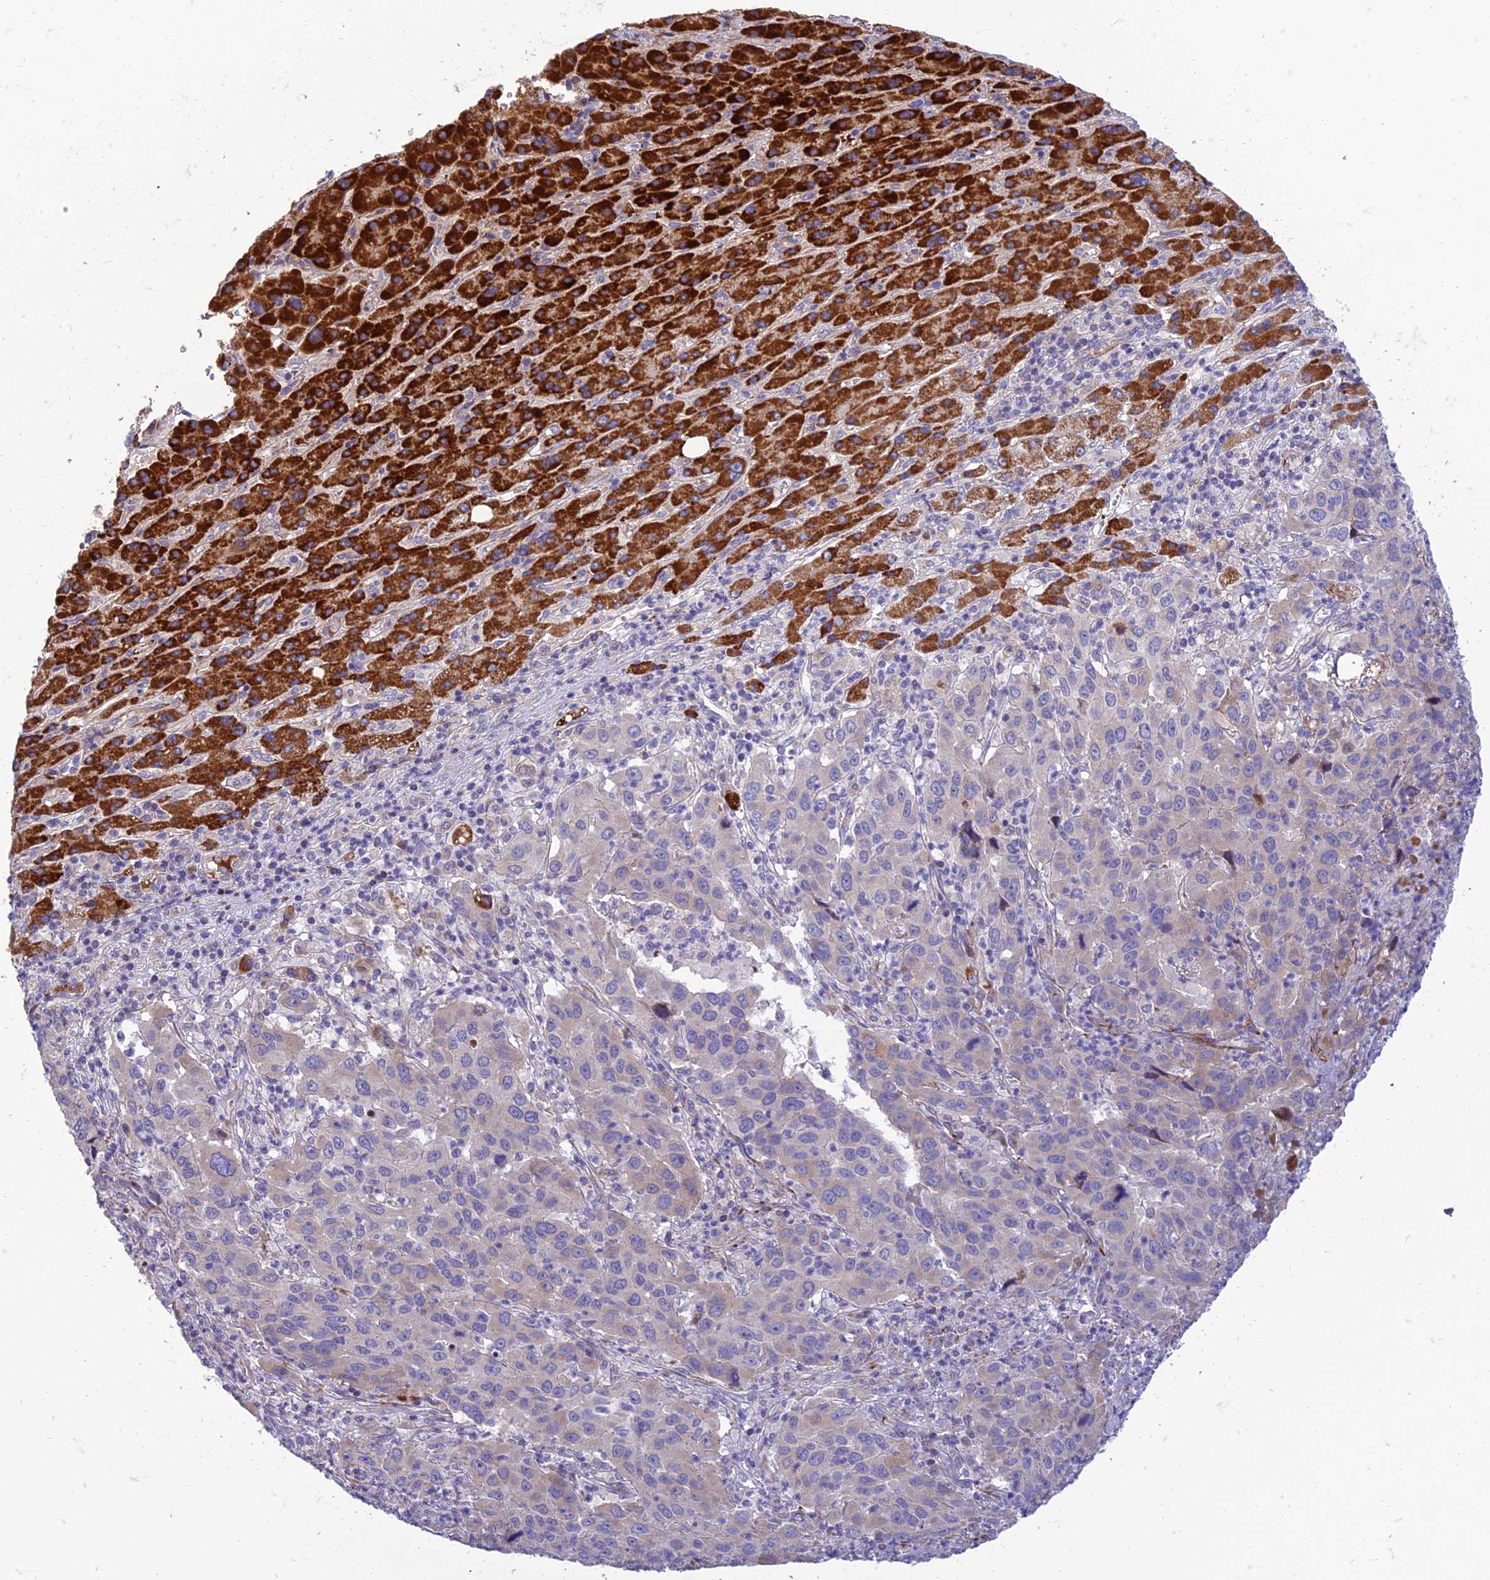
{"staining": {"intensity": "negative", "quantity": "none", "location": "none"}, "tissue": "liver cancer", "cell_type": "Tumor cells", "image_type": "cancer", "snomed": [{"axis": "morphology", "description": "Carcinoma, Hepatocellular, NOS"}, {"axis": "topography", "description": "Liver"}], "caption": "This is an IHC image of human liver hepatocellular carcinoma. There is no expression in tumor cells.", "gene": "SEL1L3", "patient": {"sex": "male", "age": 63}}